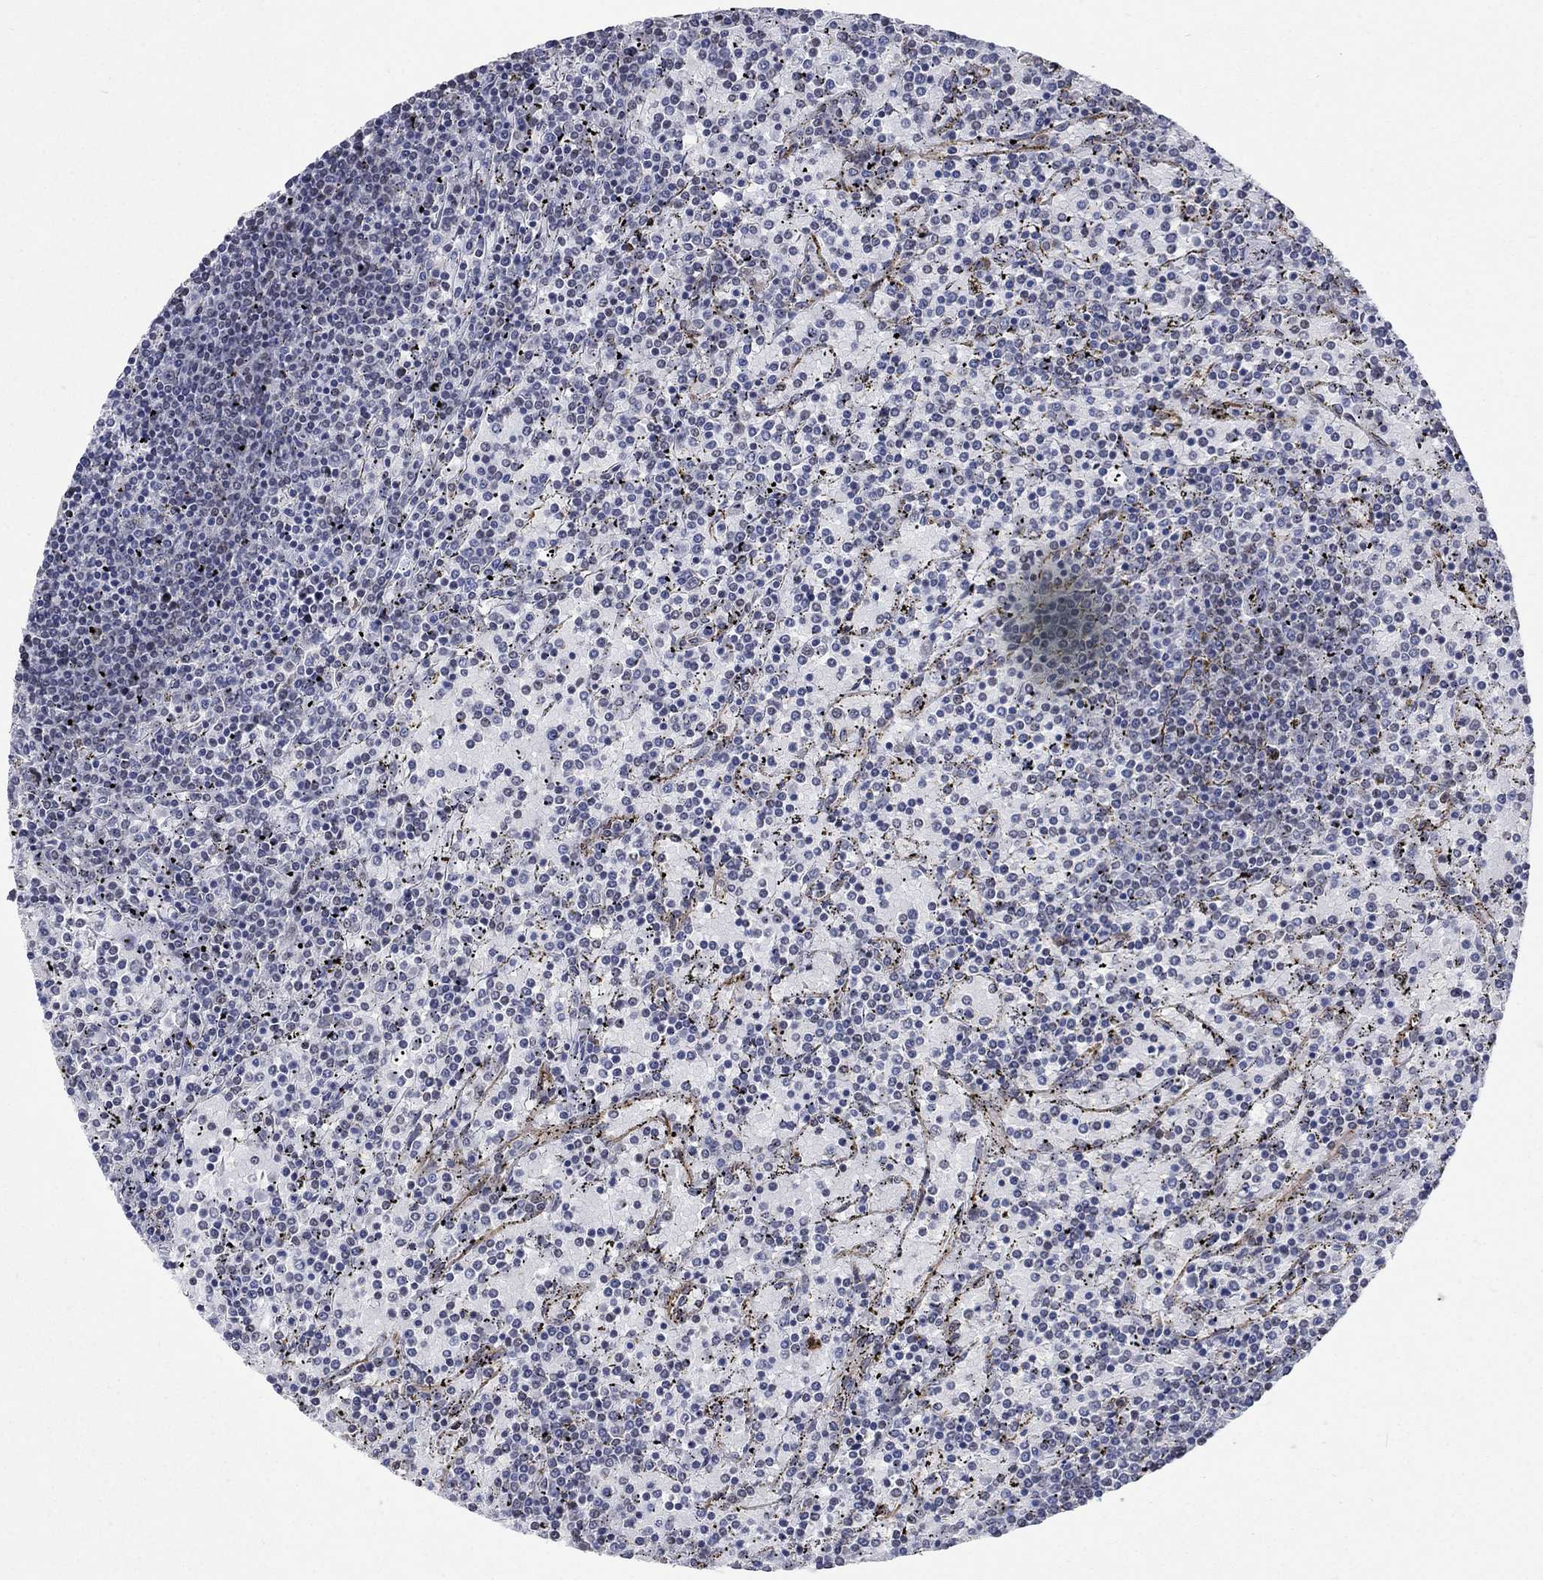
{"staining": {"intensity": "negative", "quantity": "none", "location": "none"}, "tissue": "lymphoma", "cell_type": "Tumor cells", "image_type": "cancer", "snomed": [{"axis": "morphology", "description": "Malignant lymphoma, non-Hodgkin's type, Low grade"}, {"axis": "topography", "description": "Spleen"}], "caption": "Immunohistochemical staining of human low-grade malignant lymphoma, non-Hodgkin's type demonstrates no significant staining in tumor cells.", "gene": "HCFC1", "patient": {"sex": "female", "age": 77}}